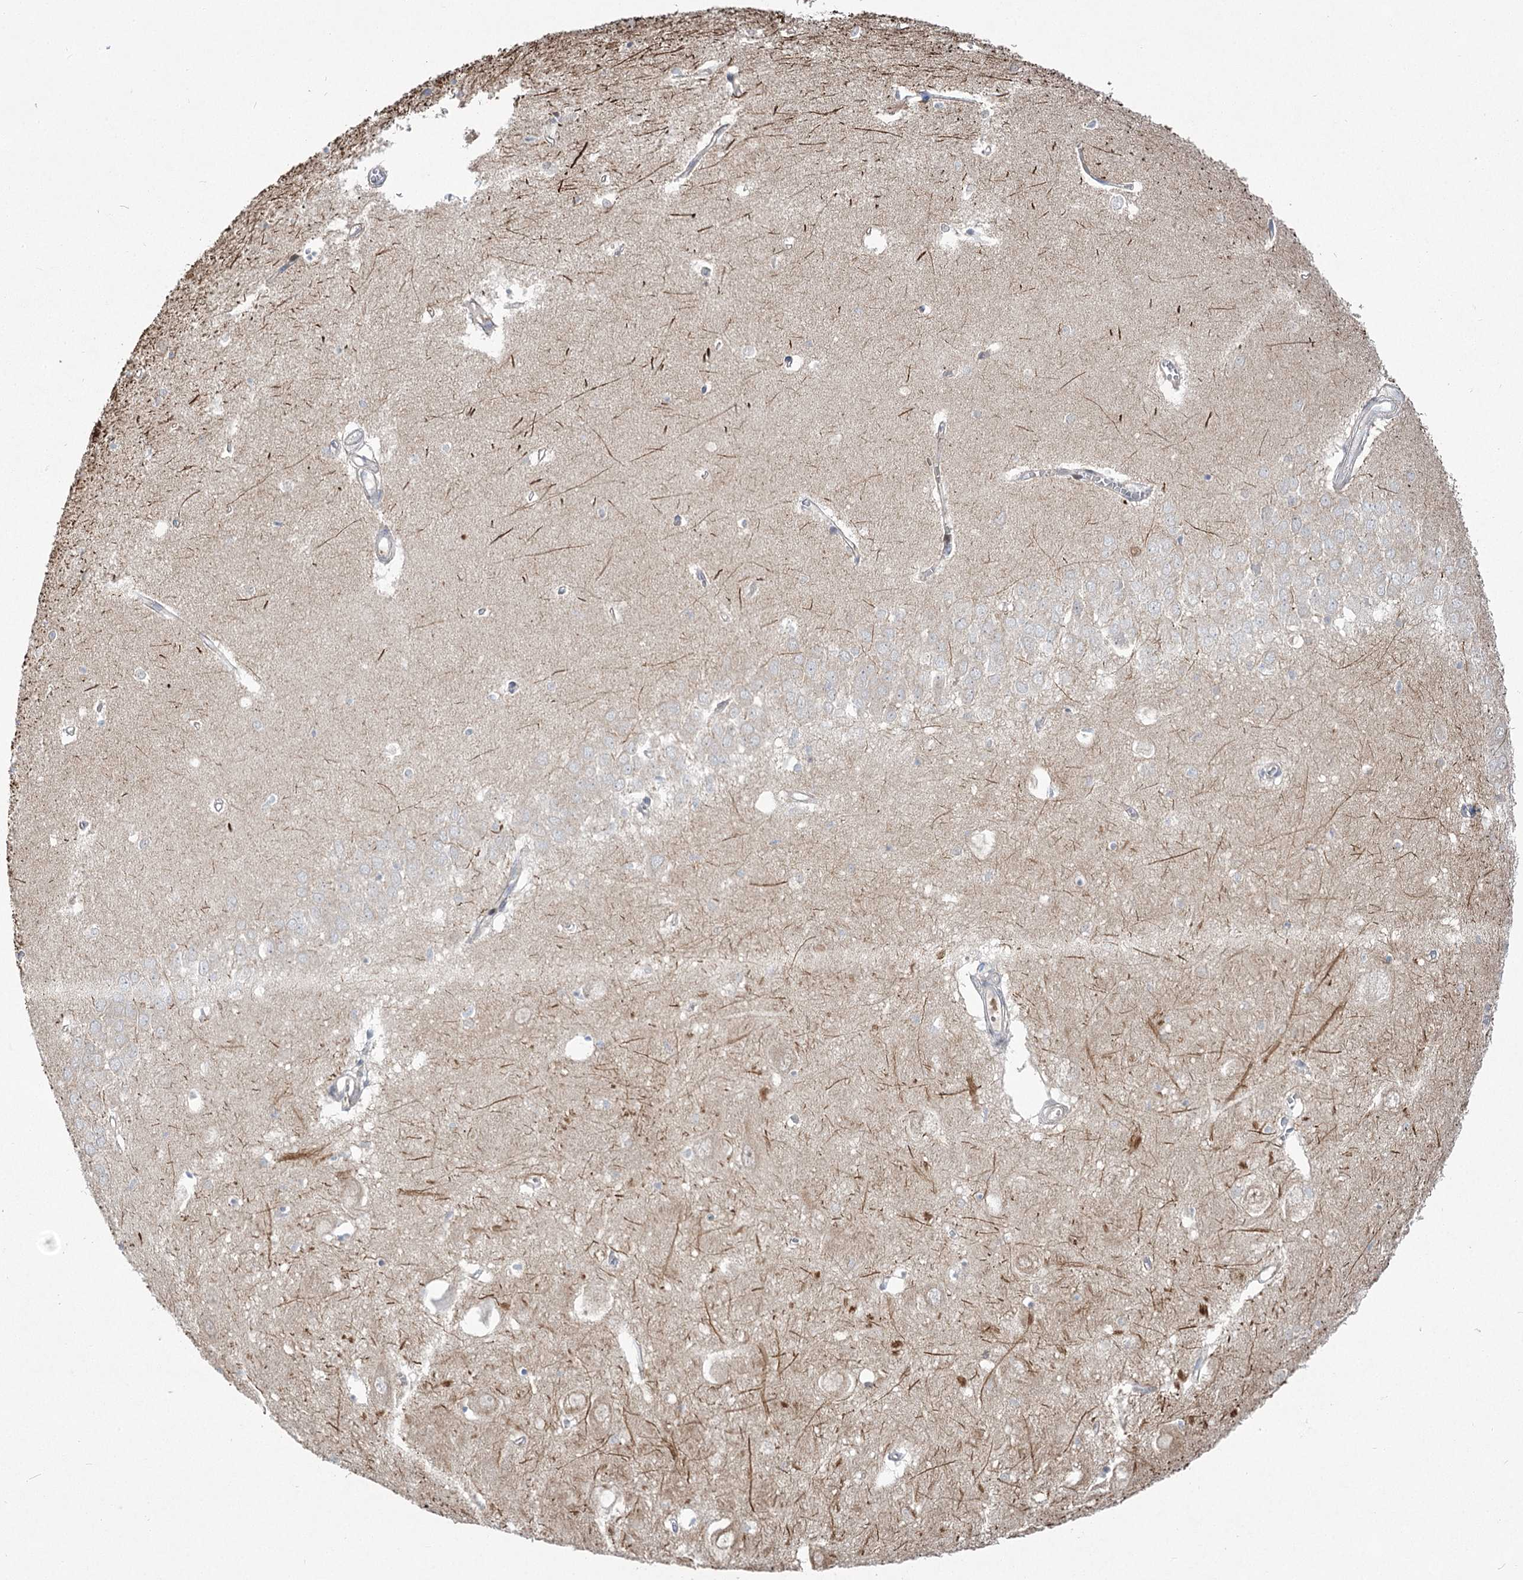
{"staining": {"intensity": "negative", "quantity": "none", "location": "none"}, "tissue": "hippocampus", "cell_type": "Glial cells", "image_type": "normal", "snomed": [{"axis": "morphology", "description": "Normal tissue, NOS"}, {"axis": "topography", "description": "Hippocampus"}], "caption": "Glial cells show no significant protein staining in normal hippocampus.", "gene": "CEP164", "patient": {"sex": "female", "age": 64}}